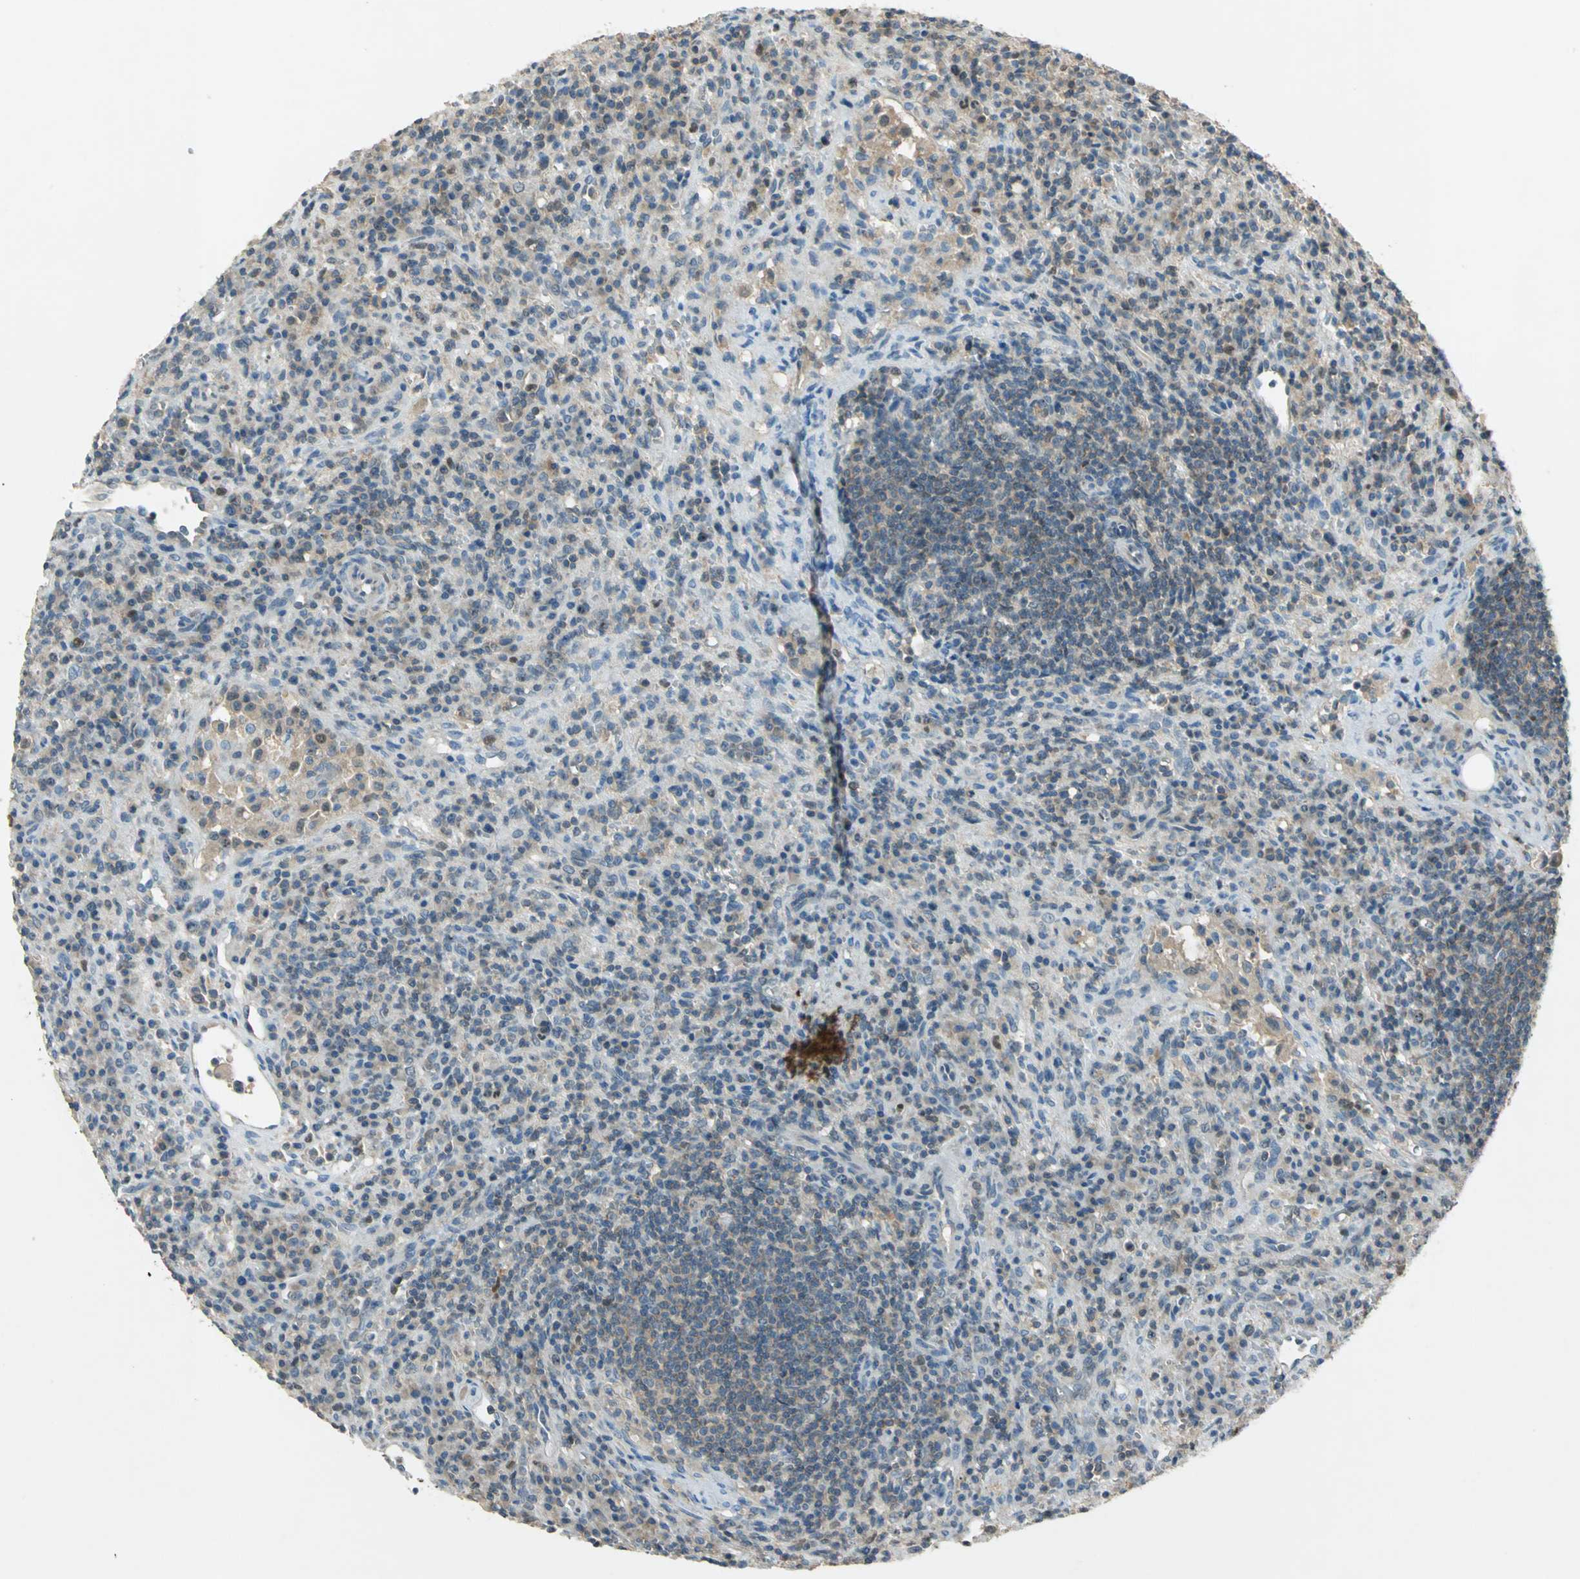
{"staining": {"intensity": "moderate", "quantity": "<25%", "location": "nuclear"}, "tissue": "lymphoma", "cell_type": "Tumor cells", "image_type": "cancer", "snomed": [{"axis": "morphology", "description": "Hodgkin's disease, NOS"}, {"axis": "topography", "description": "Lymph node"}], "caption": "Approximately <25% of tumor cells in human Hodgkin's disease show moderate nuclear protein positivity as visualized by brown immunohistochemical staining.", "gene": "BIRC2", "patient": {"sex": "male", "age": 65}}